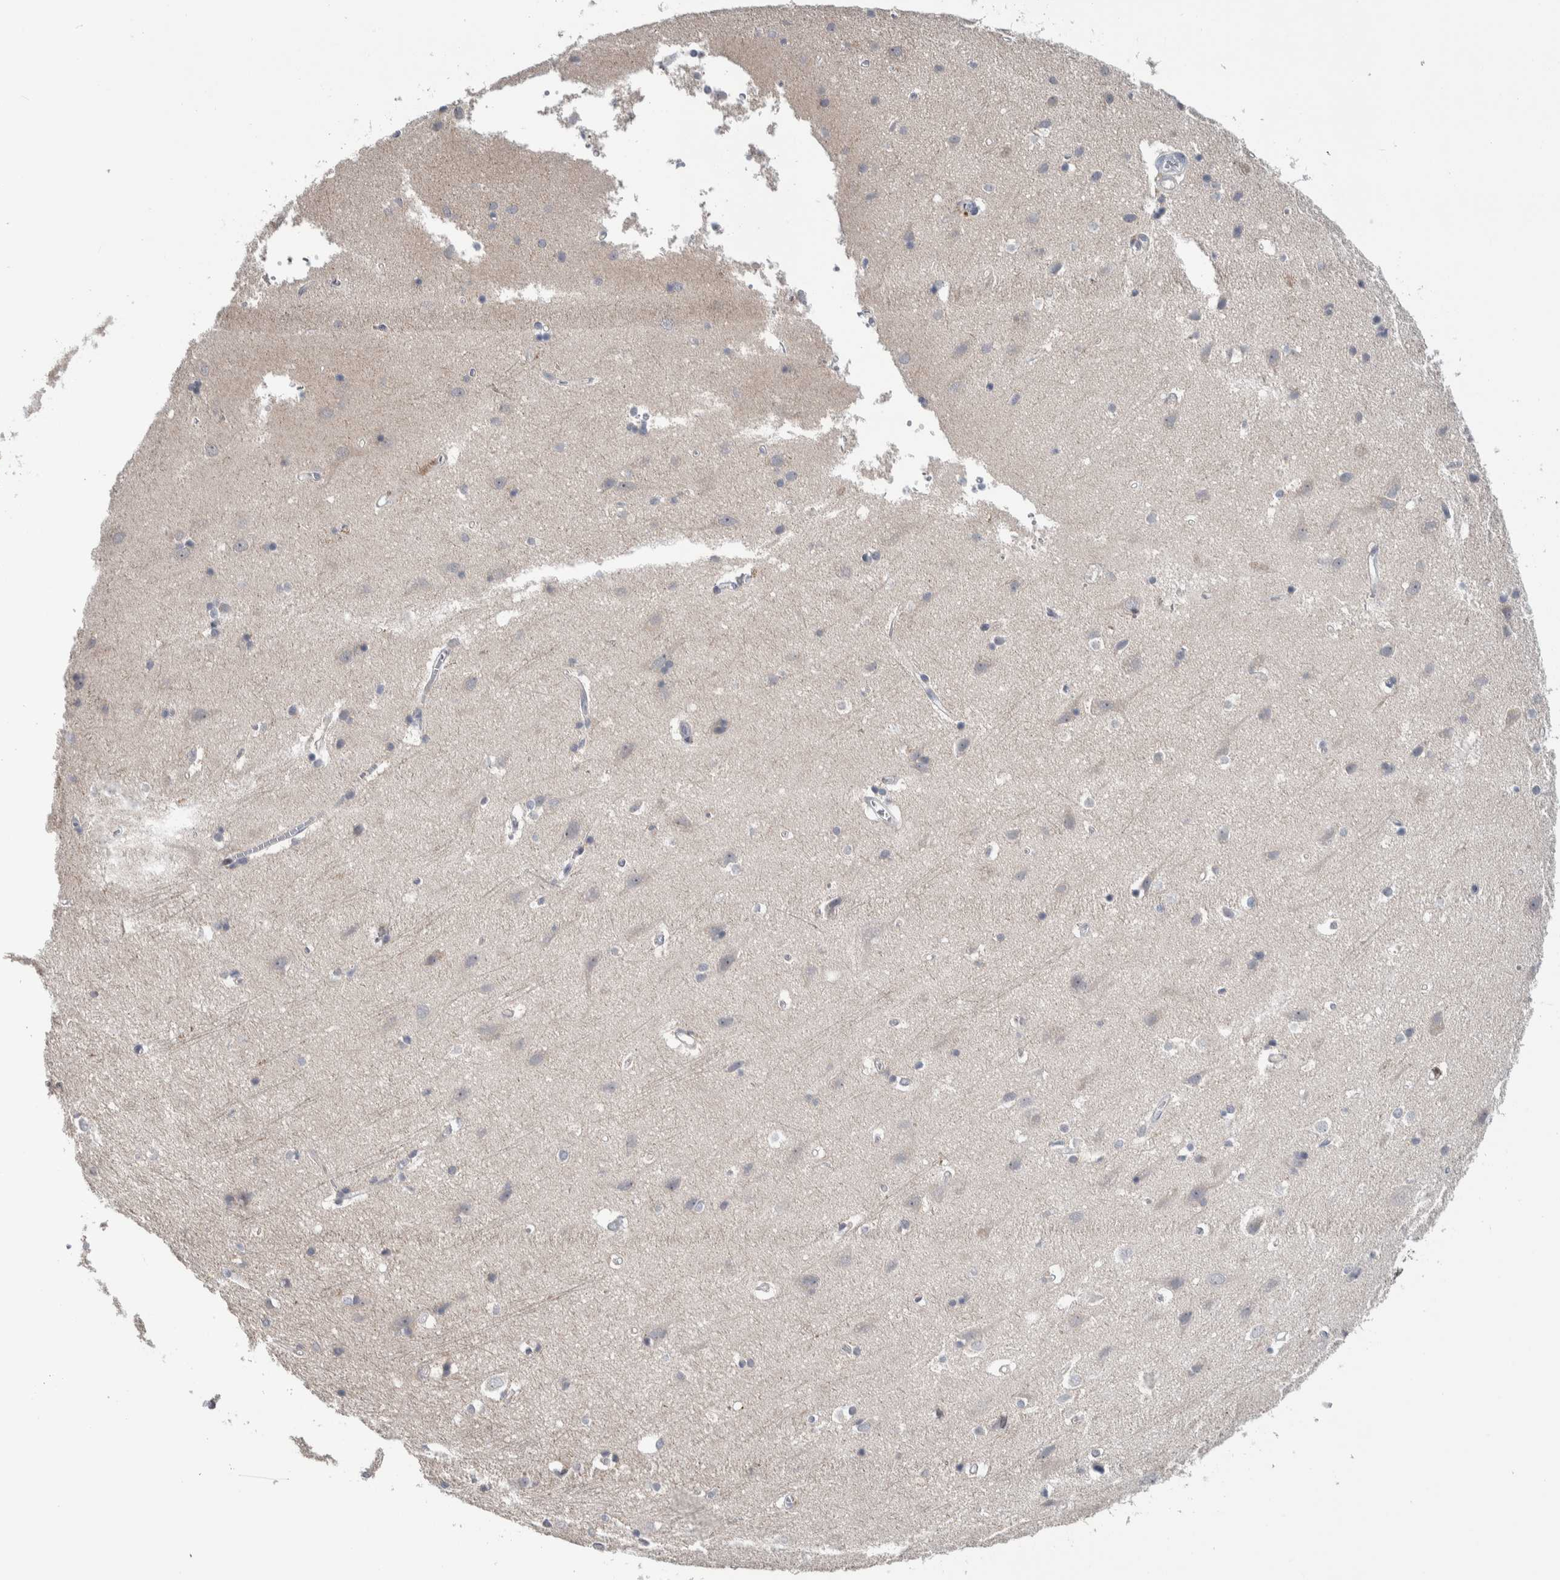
{"staining": {"intensity": "negative", "quantity": "none", "location": "none"}, "tissue": "cerebral cortex", "cell_type": "Endothelial cells", "image_type": "normal", "snomed": [{"axis": "morphology", "description": "Normal tissue, NOS"}, {"axis": "topography", "description": "Cerebral cortex"}], "caption": "IHC photomicrograph of unremarkable cerebral cortex stained for a protein (brown), which shows no expression in endothelial cells.", "gene": "PRRG4", "patient": {"sex": "male", "age": 54}}